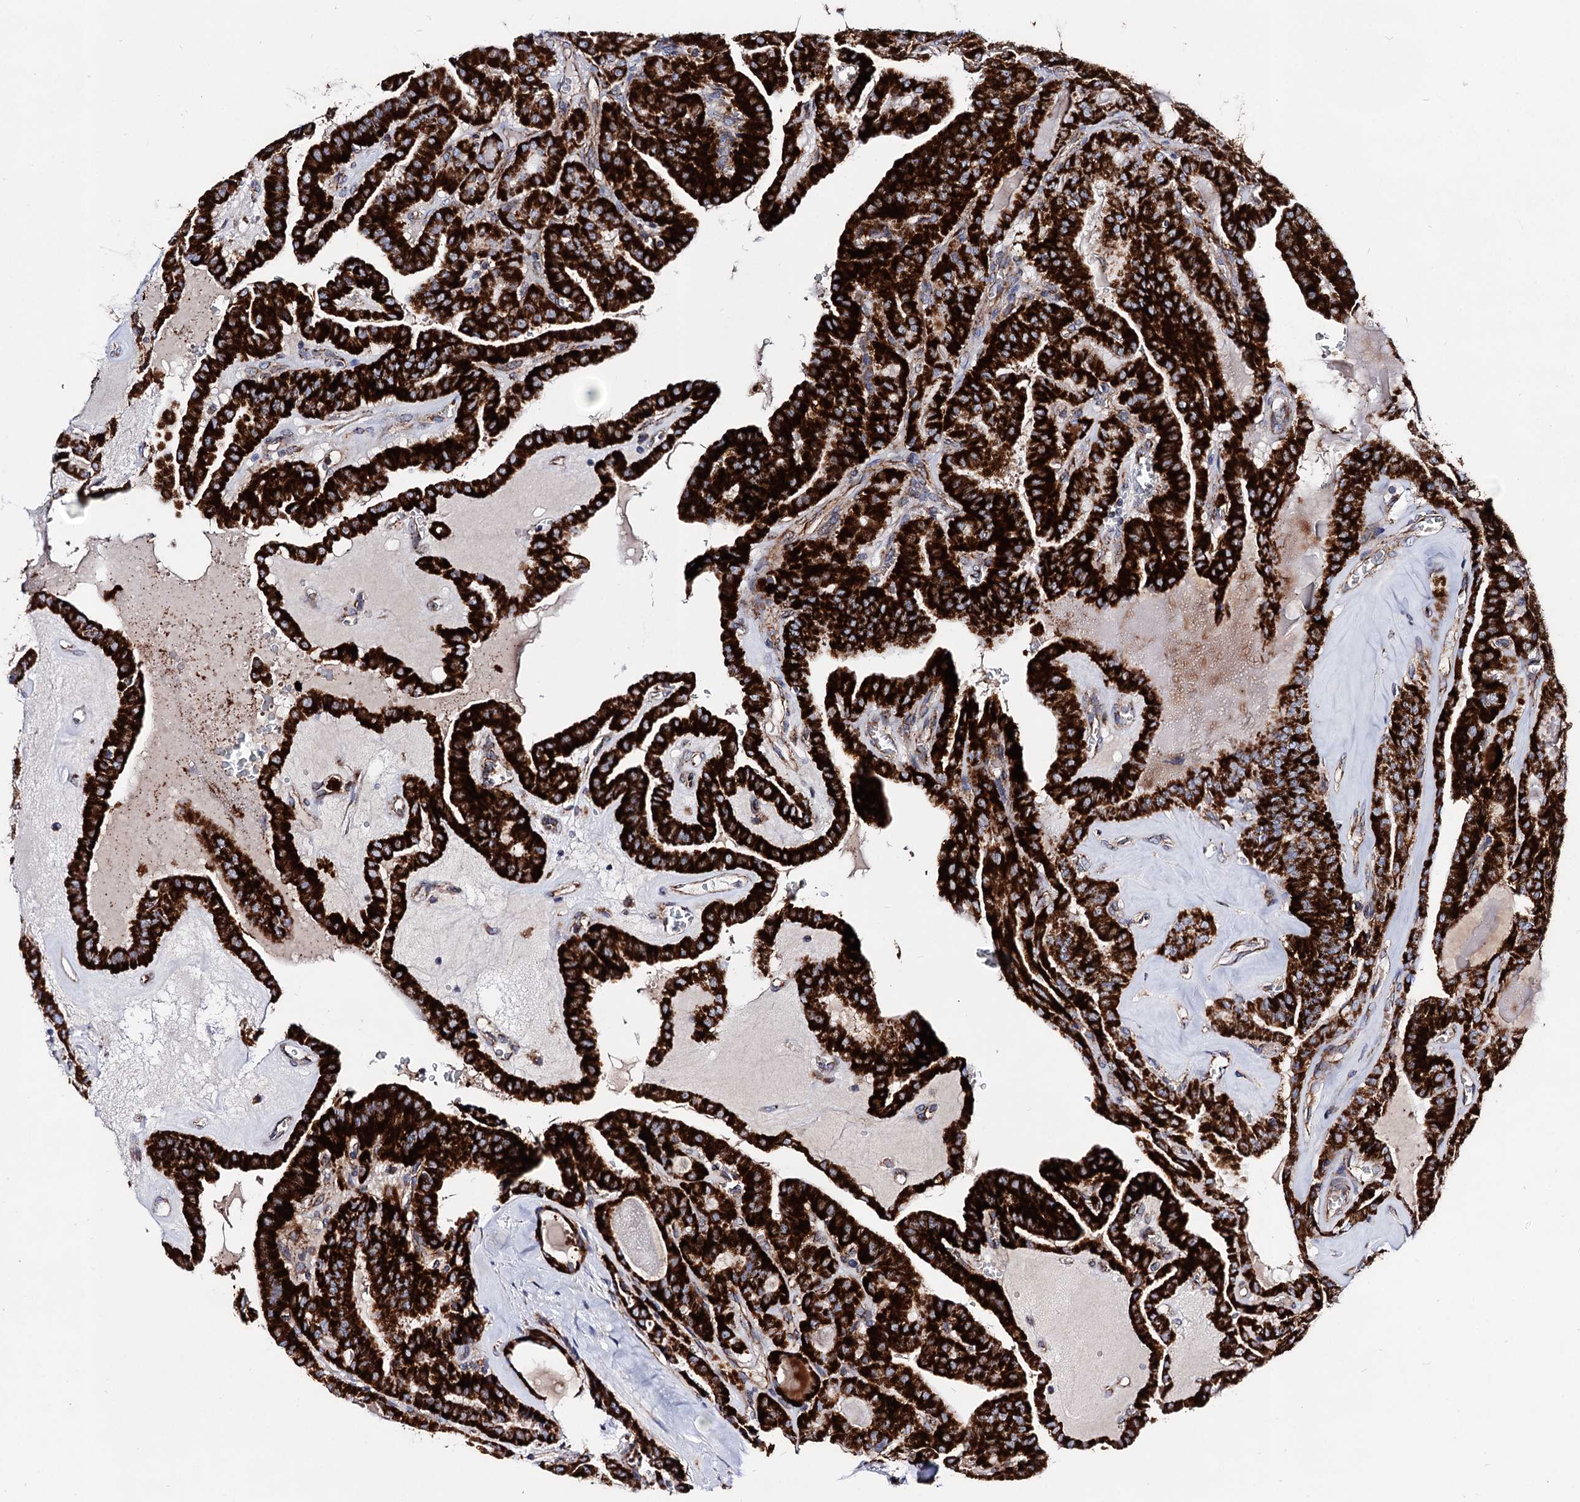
{"staining": {"intensity": "strong", "quantity": ">75%", "location": "cytoplasmic/membranous"}, "tissue": "thyroid cancer", "cell_type": "Tumor cells", "image_type": "cancer", "snomed": [{"axis": "morphology", "description": "Papillary adenocarcinoma, NOS"}, {"axis": "topography", "description": "Thyroid gland"}], "caption": "IHC photomicrograph of neoplastic tissue: papillary adenocarcinoma (thyroid) stained using immunohistochemistry displays high levels of strong protein expression localized specifically in the cytoplasmic/membranous of tumor cells, appearing as a cytoplasmic/membranous brown color.", "gene": "ACAD9", "patient": {"sex": "male", "age": 52}}